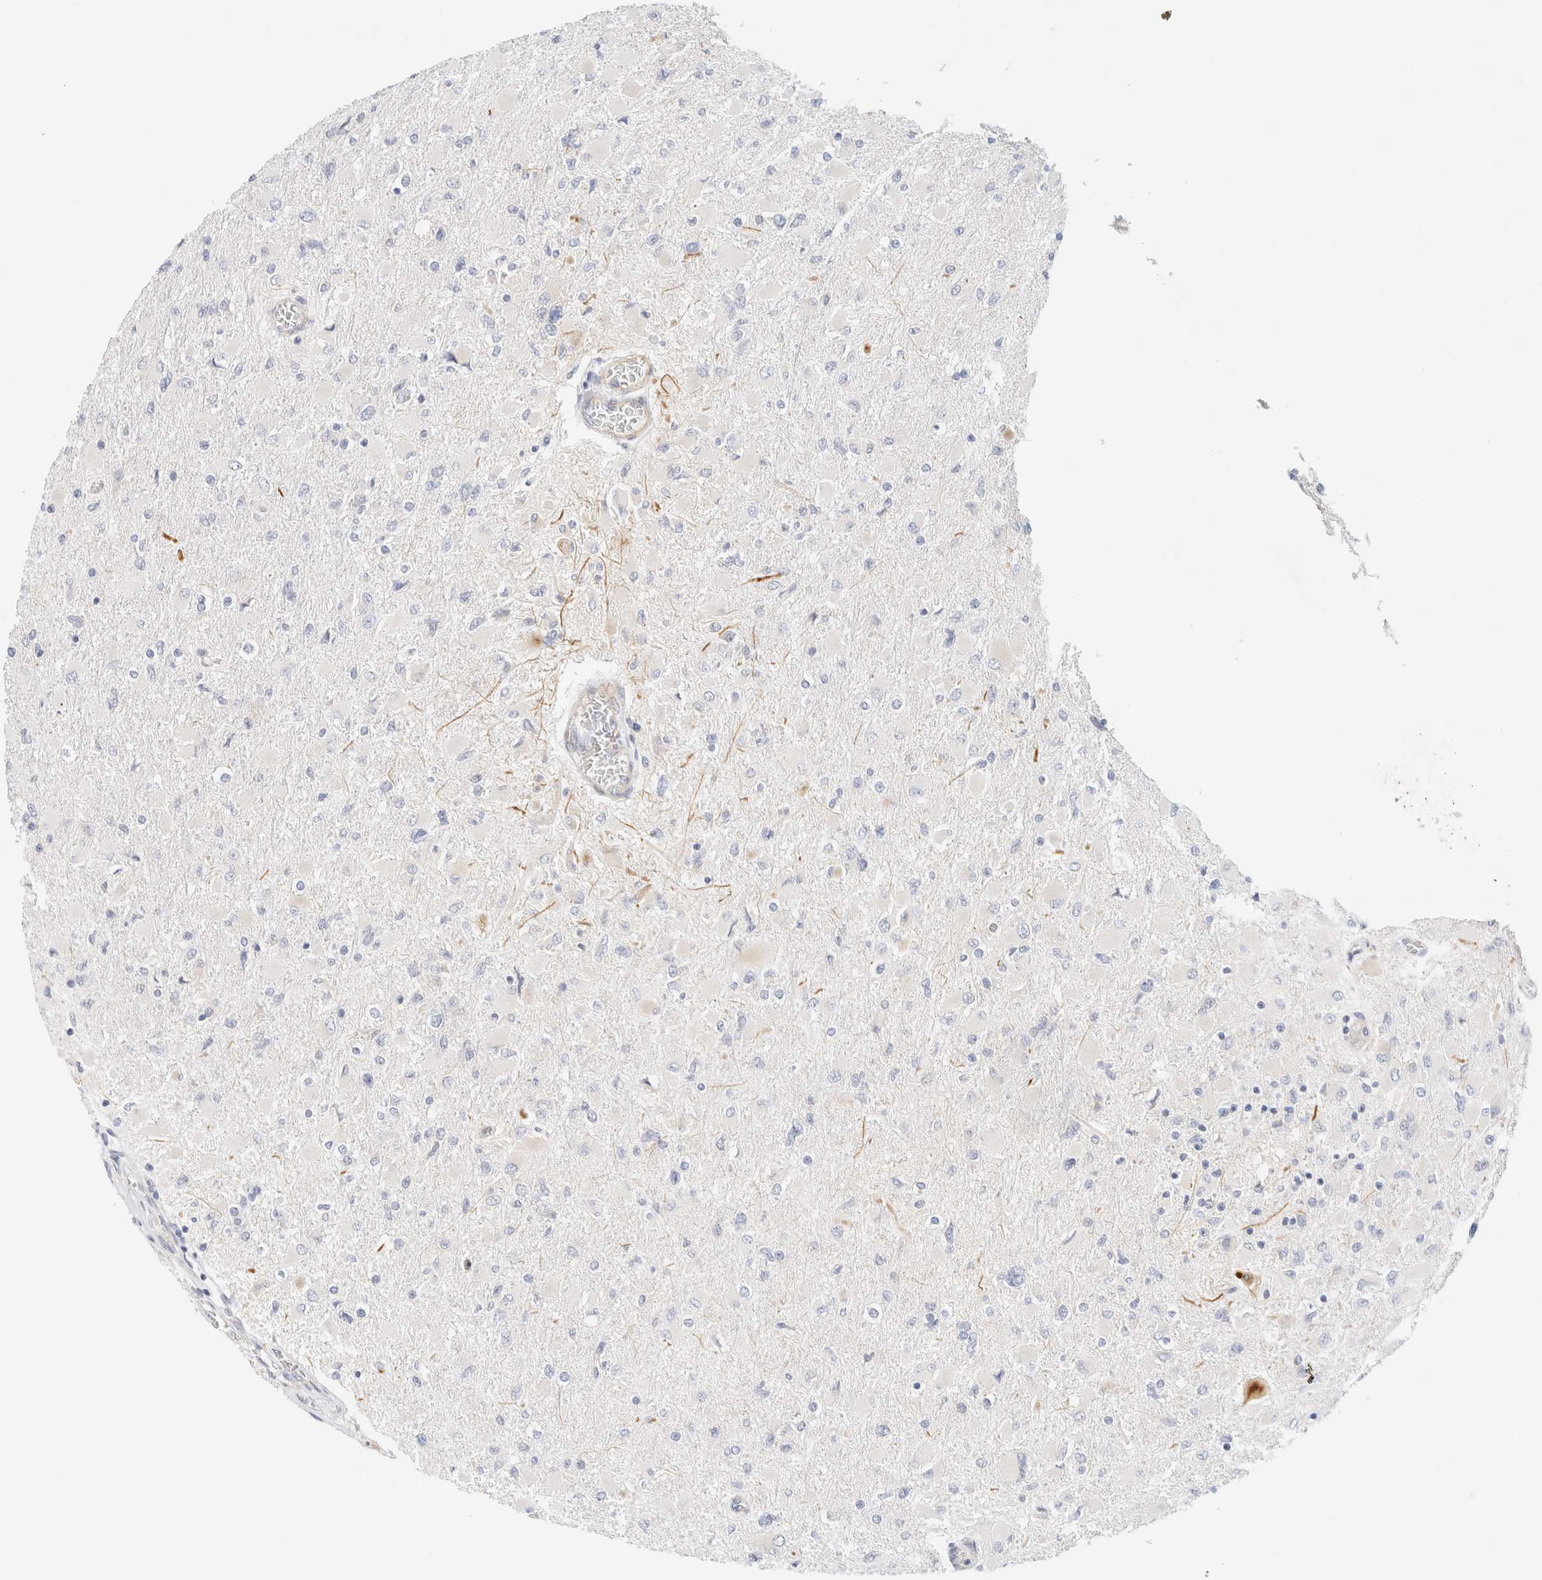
{"staining": {"intensity": "negative", "quantity": "none", "location": "none"}, "tissue": "glioma", "cell_type": "Tumor cells", "image_type": "cancer", "snomed": [{"axis": "morphology", "description": "Glioma, malignant, High grade"}, {"axis": "topography", "description": "Cerebral cortex"}], "caption": "IHC histopathology image of neoplastic tissue: human glioma stained with DAB (3,3'-diaminobenzidine) shows no significant protein staining in tumor cells. (DAB immunohistochemistry (IHC) visualized using brightfield microscopy, high magnification).", "gene": "SLC25A48", "patient": {"sex": "female", "age": 36}}